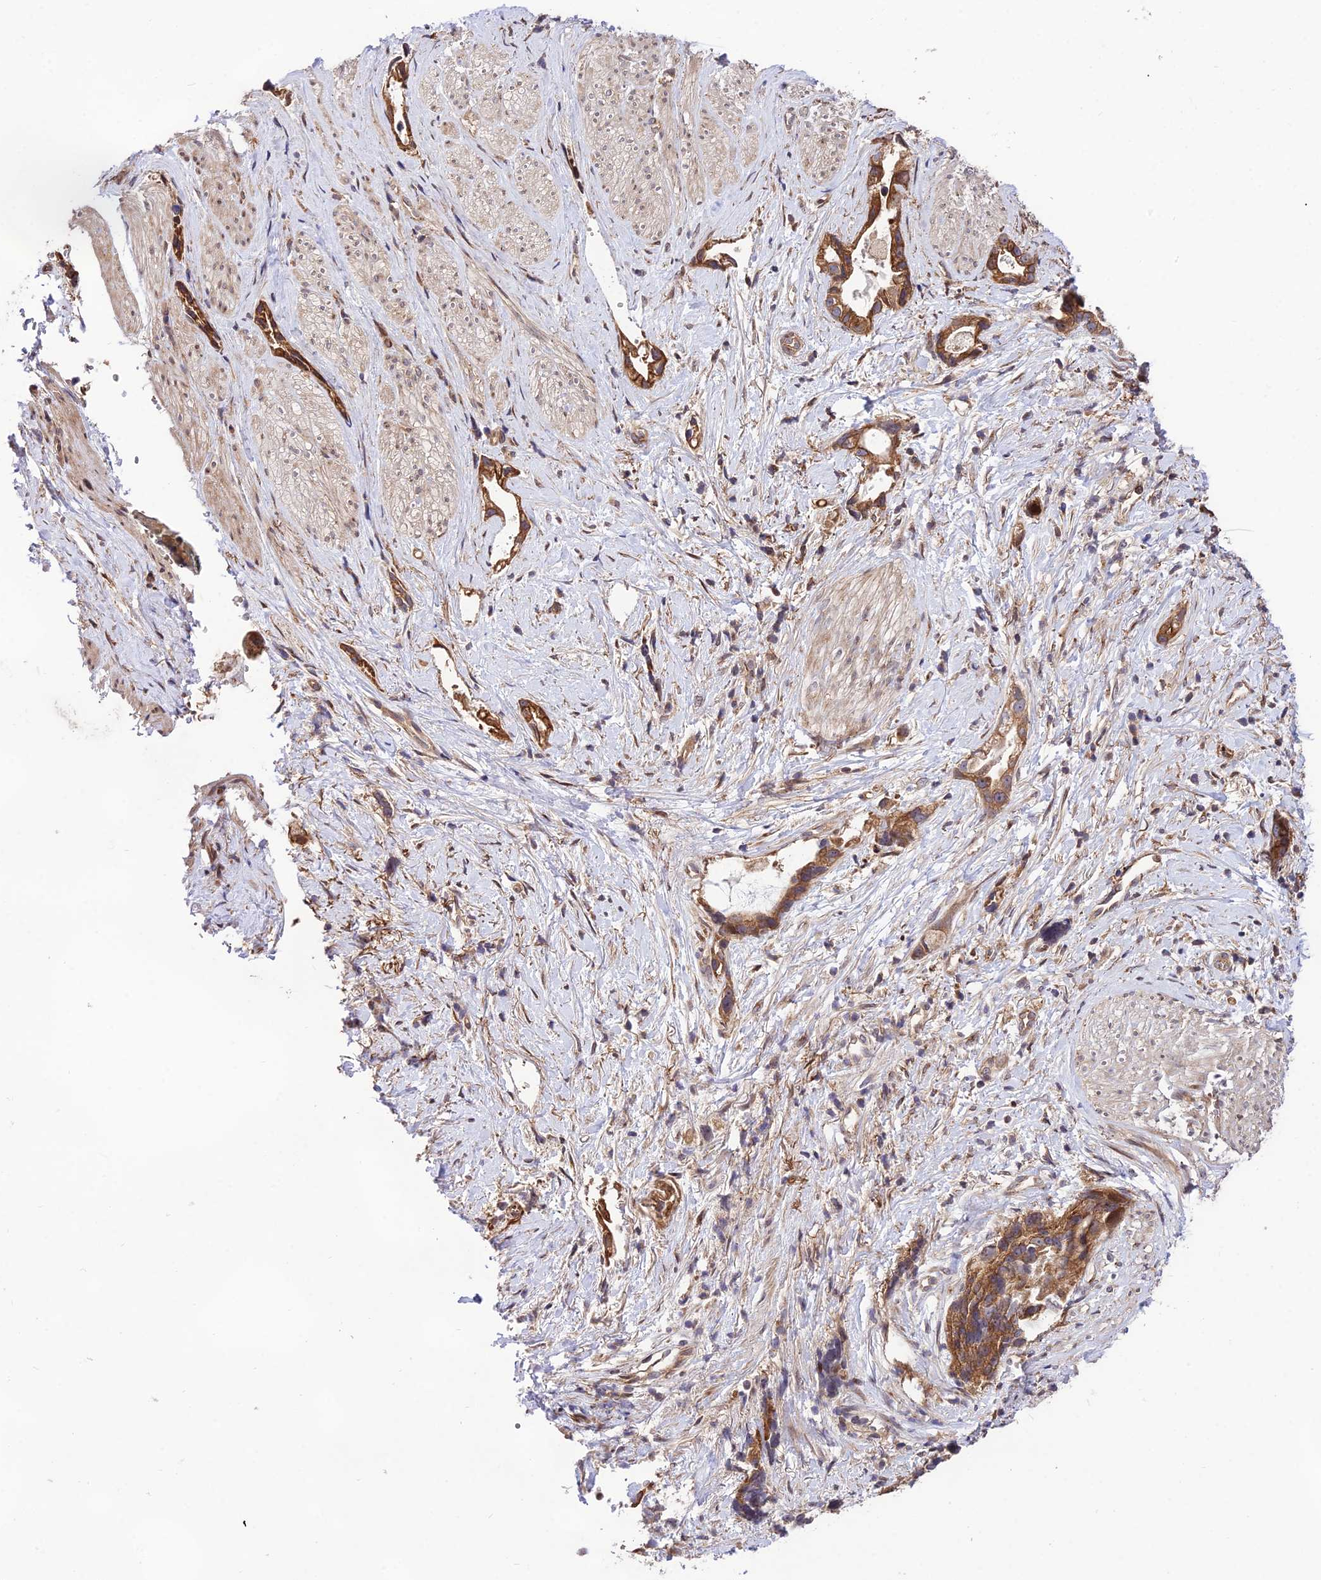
{"staining": {"intensity": "moderate", "quantity": ">75%", "location": "cytoplasmic/membranous"}, "tissue": "stomach cancer", "cell_type": "Tumor cells", "image_type": "cancer", "snomed": [{"axis": "morphology", "description": "Adenocarcinoma, NOS"}, {"axis": "topography", "description": "Stomach"}], "caption": "Stomach cancer stained for a protein (brown) displays moderate cytoplasmic/membranous positive expression in approximately >75% of tumor cells.", "gene": "SMG6", "patient": {"sex": "male", "age": 55}}